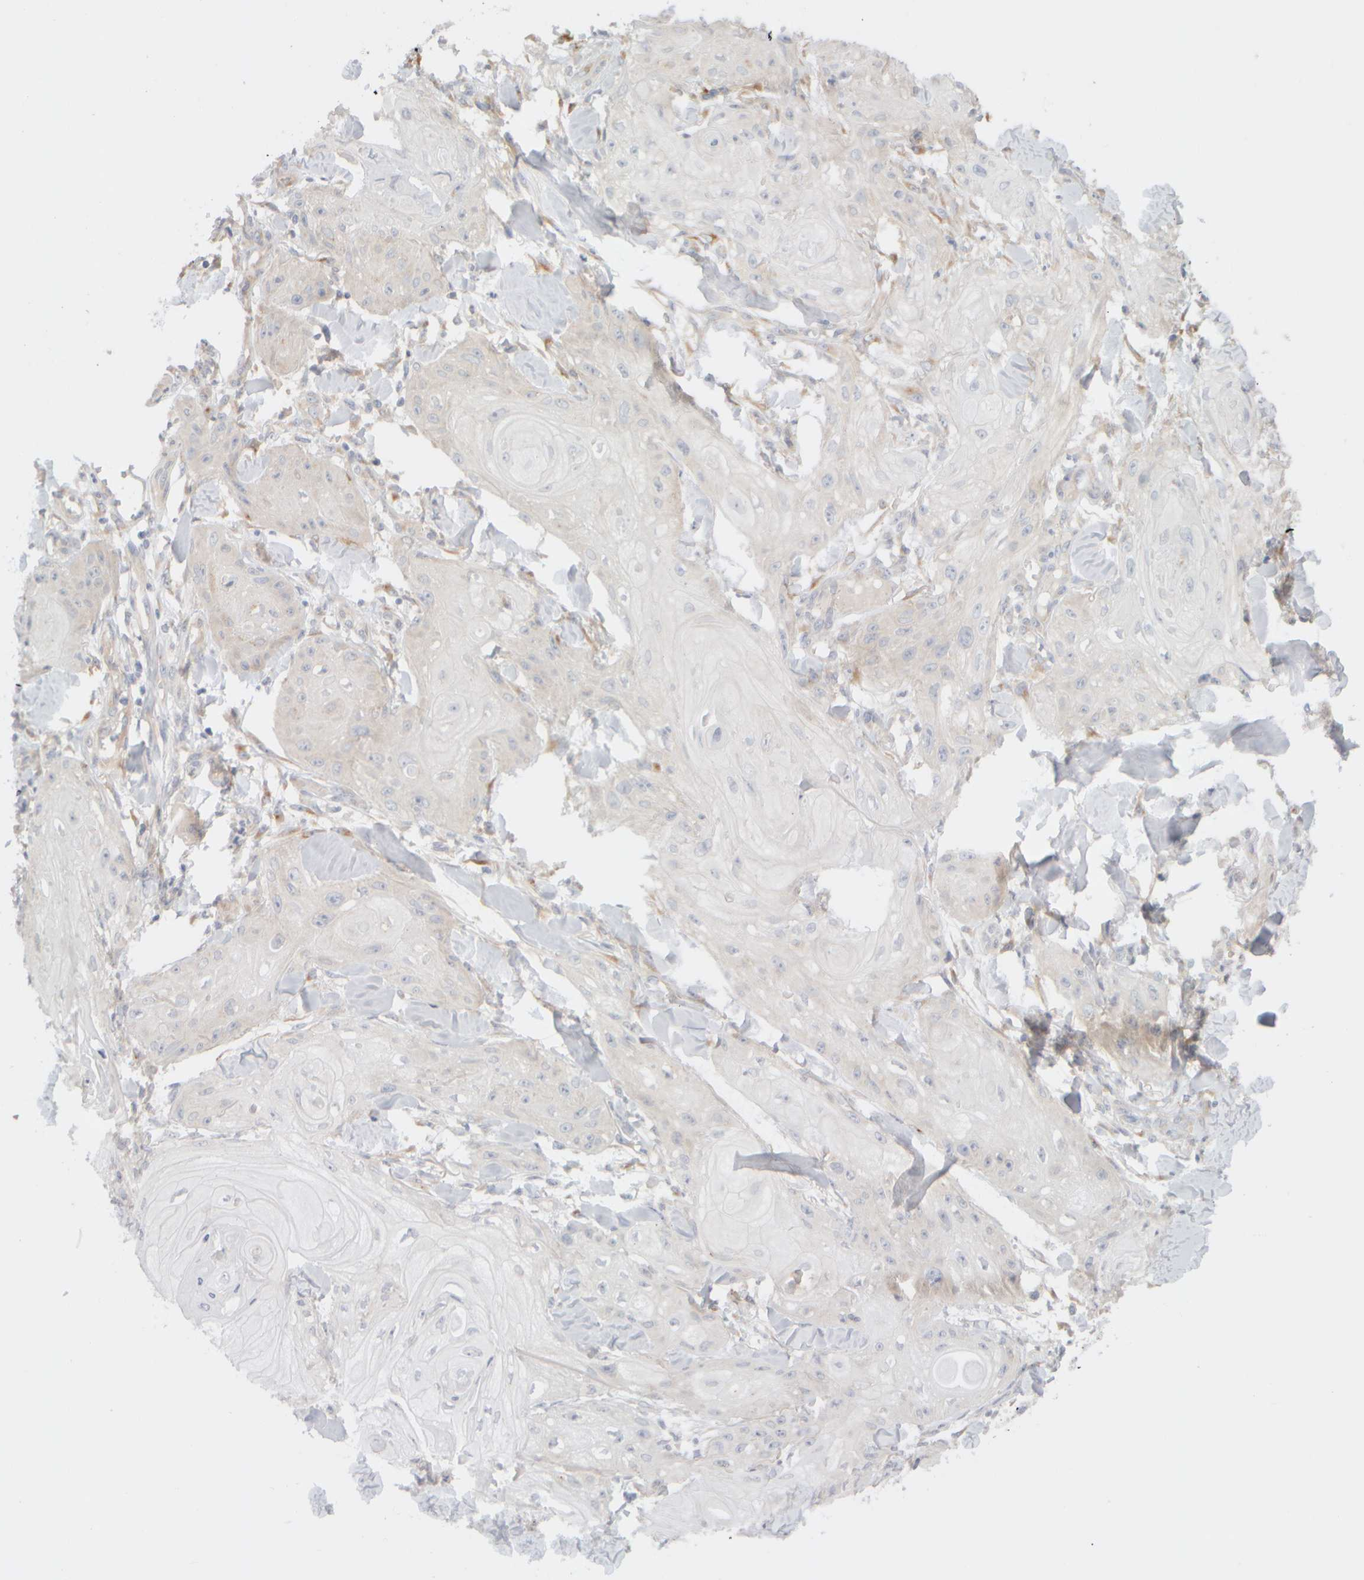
{"staining": {"intensity": "negative", "quantity": "none", "location": "none"}, "tissue": "skin cancer", "cell_type": "Tumor cells", "image_type": "cancer", "snomed": [{"axis": "morphology", "description": "Squamous cell carcinoma, NOS"}, {"axis": "topography", "description": "Skin"}], "caption": "DAB immunohistochemical staining of skin cancer shows no significant staining in tumor cells.", "gene": "GOPC", "patient": {"sex": "male", "age": 74}}